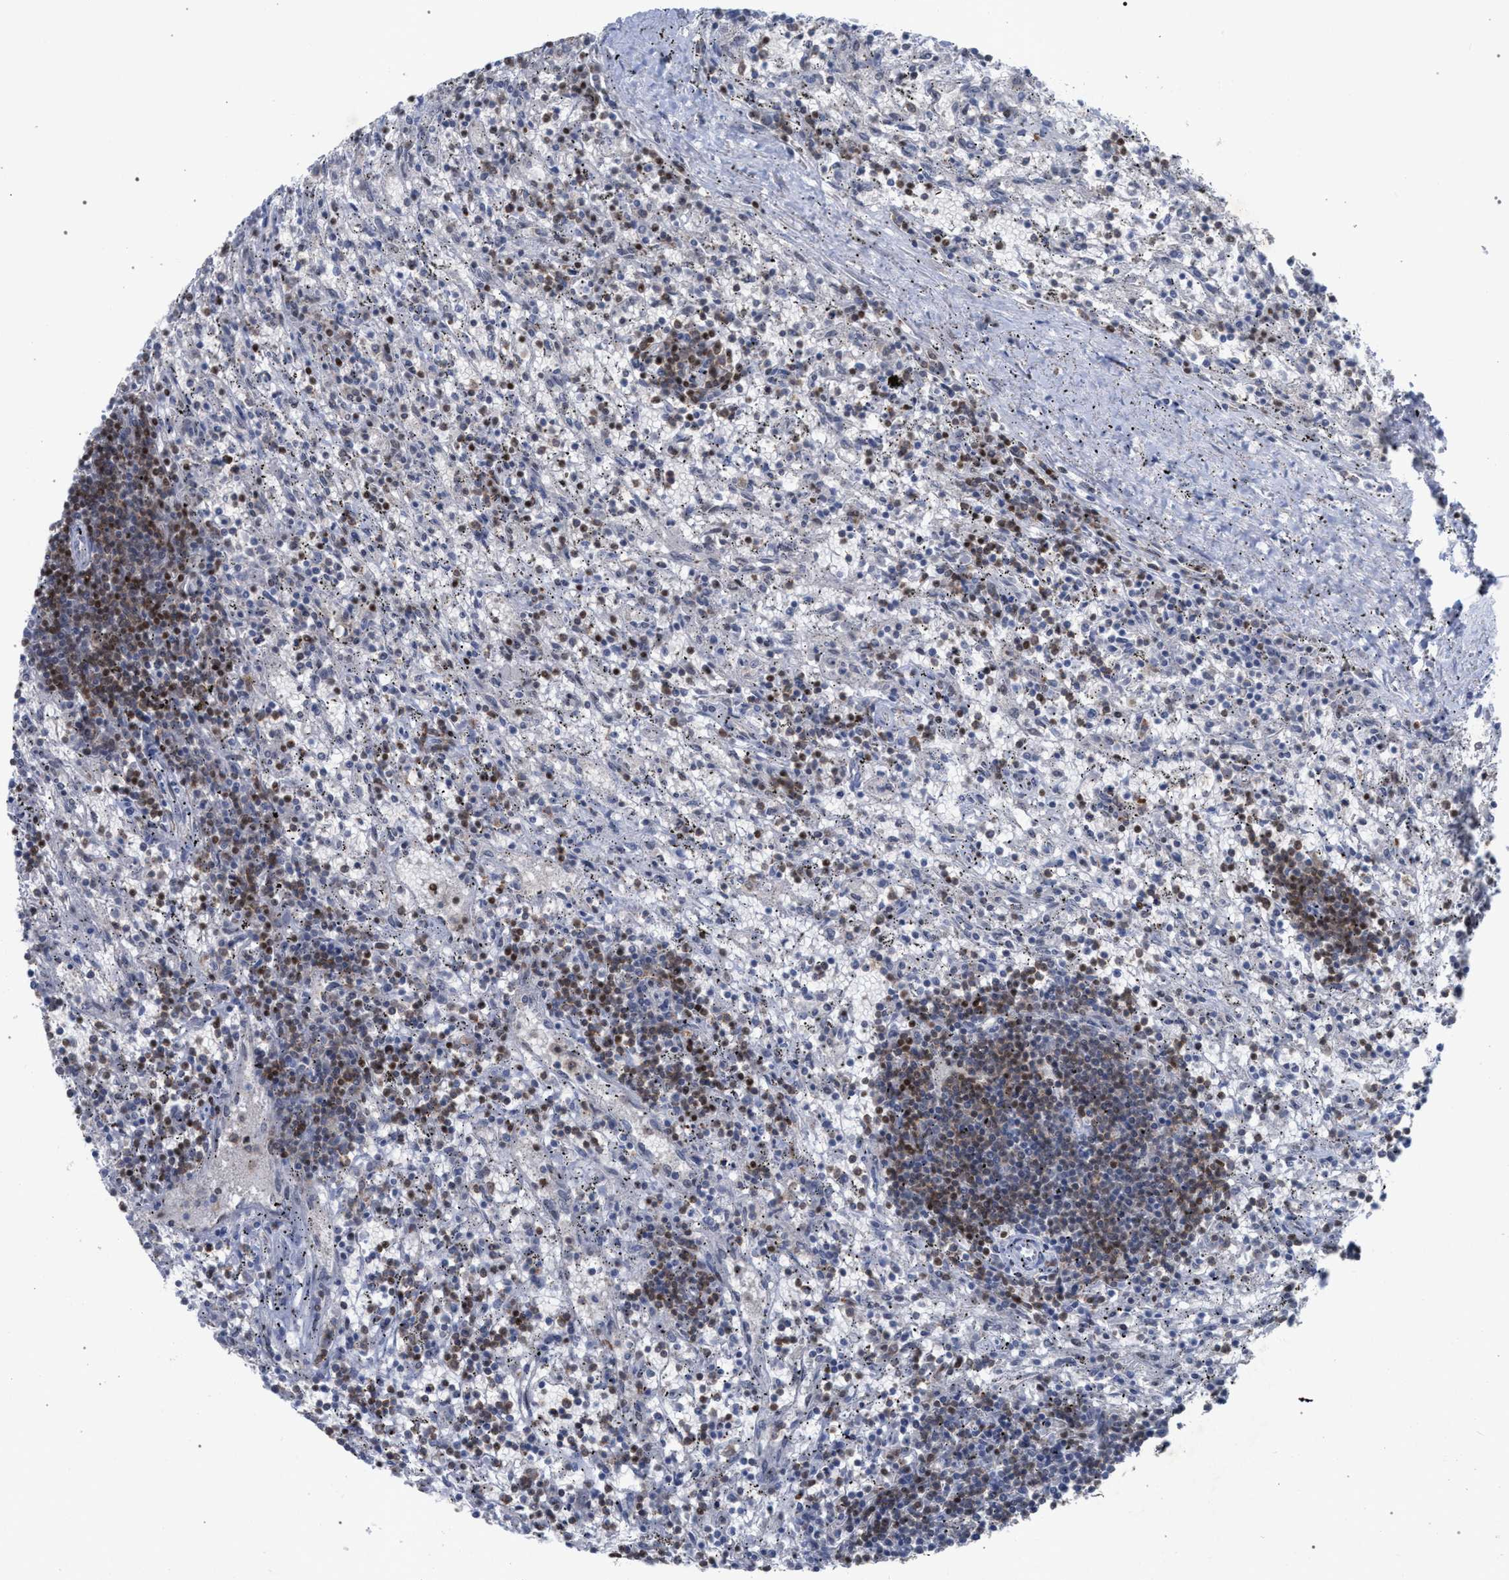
{"staining": {"intensity": "moderate", "quantity": ">75%", "location": "nuclear"}, "tissue": "lymphoma", "cell_type": "Tumor cells", "image_type": "cancer", "snomed": [{"axis": "morphology", "description": "Malignant lymphoma, non-Hodgkin's type, Low grade"}, {"axis": "topography", "description": "Spleen"}], "caption": "Immunohistochemistry (IHC) micrograph of malignant lymphoma, non-Hodgkin's type (low-grade) stained for a protein (brown), which demonstrates medium levels of moderate nuclear positivity in about >75% of tumor cells.", "gene": "SCAF4", "patient": {"sex": "male", "age": 76}}